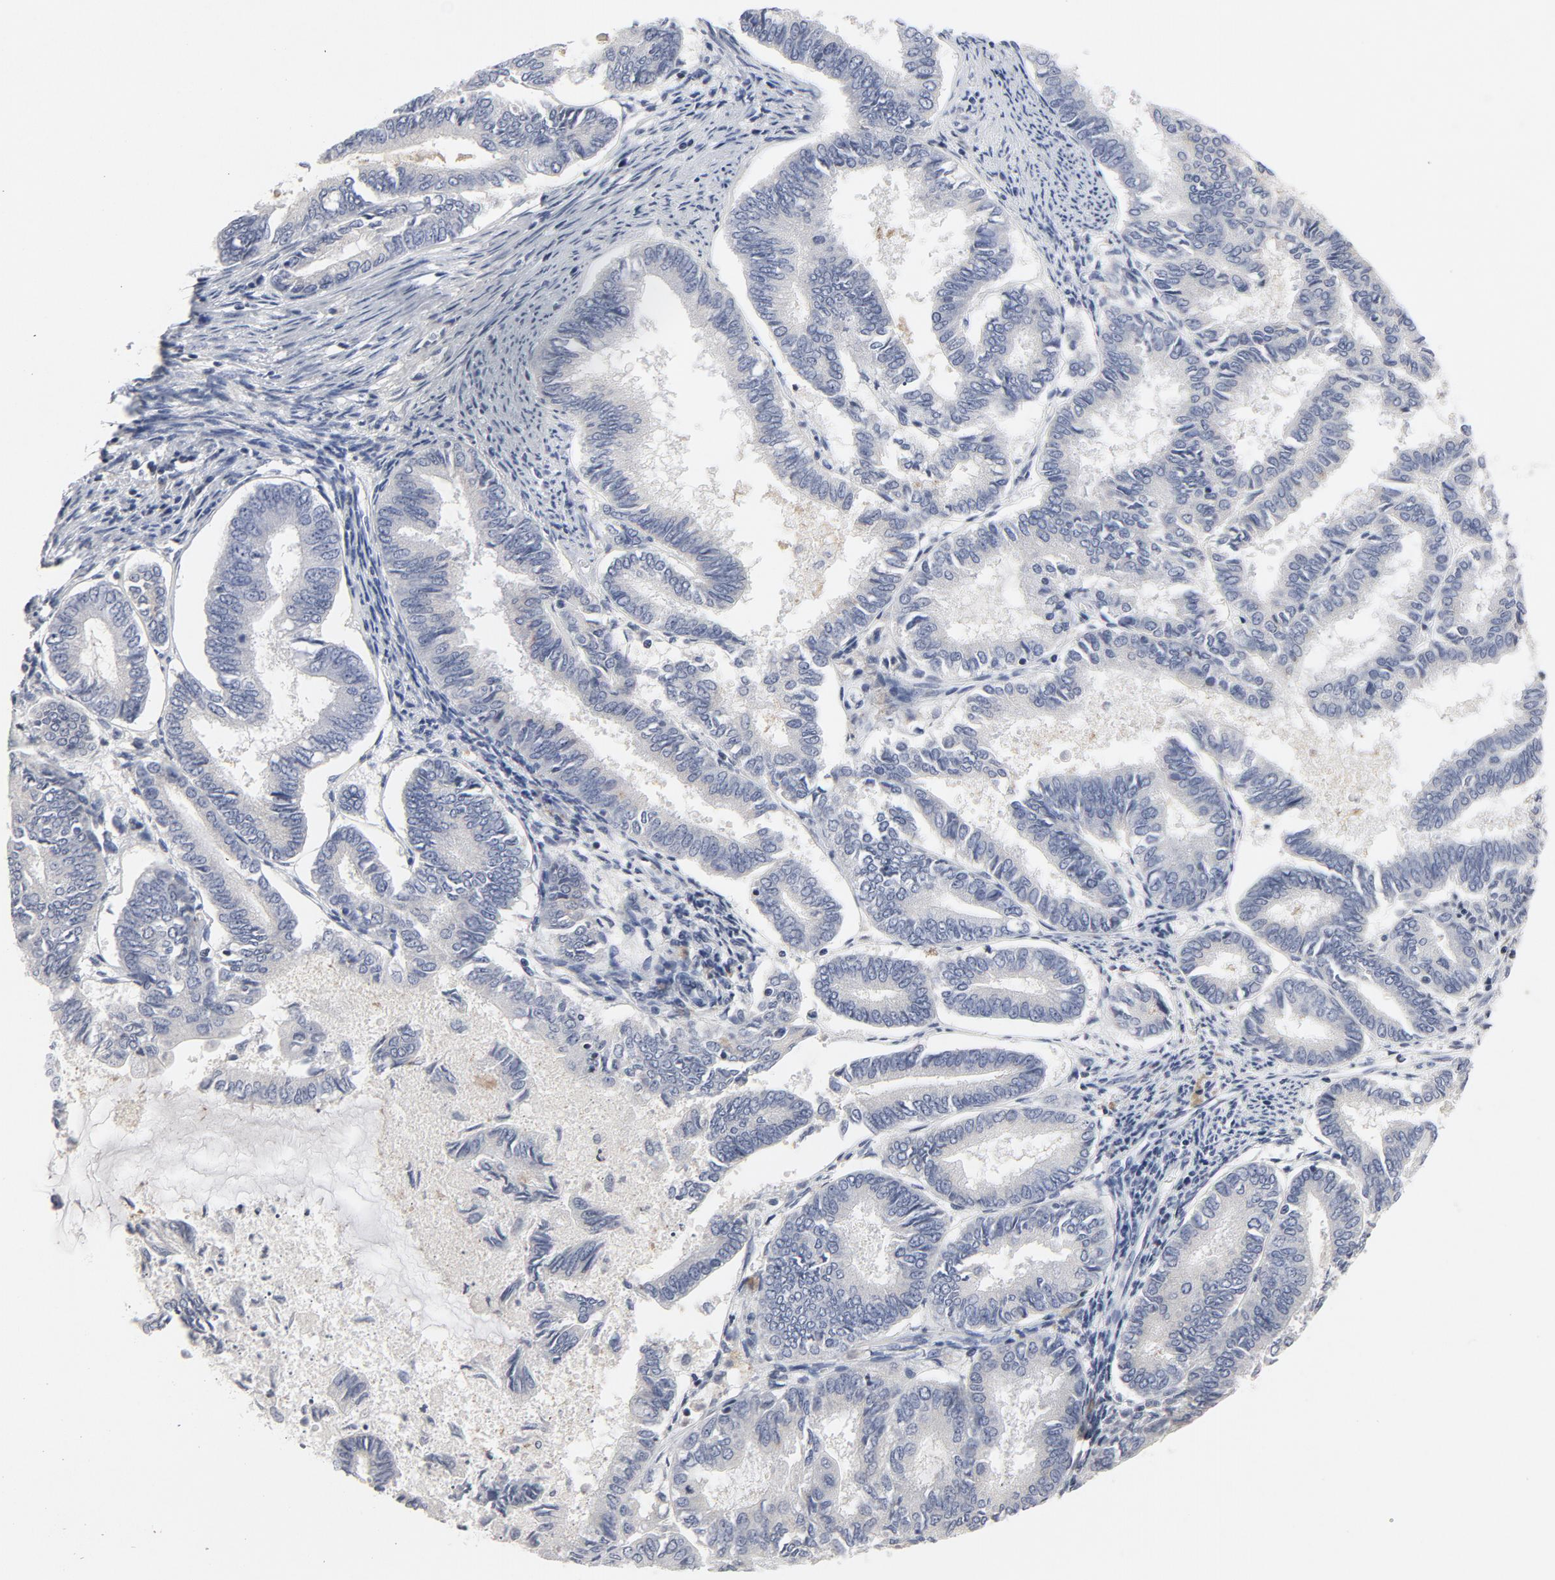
{"staining": {"intensity": "negative", "quantity": "none", "location": "none"}, "tissue": "endometrial cancer", "cell_type": "Tumor cells", "image_type": "cancer", "snomed": [{"axis": "morphology", "description": "Adenocarcinoma, NOS"}, {"axis": "topography", "description": "Endometrium"}], "caption": "A photomicrograph of endometrial cancer stained for a protein reveals no brown staining in tumor cells.", "gene": "TCL1A", "patient": {"sex": "female", "age": 86}}